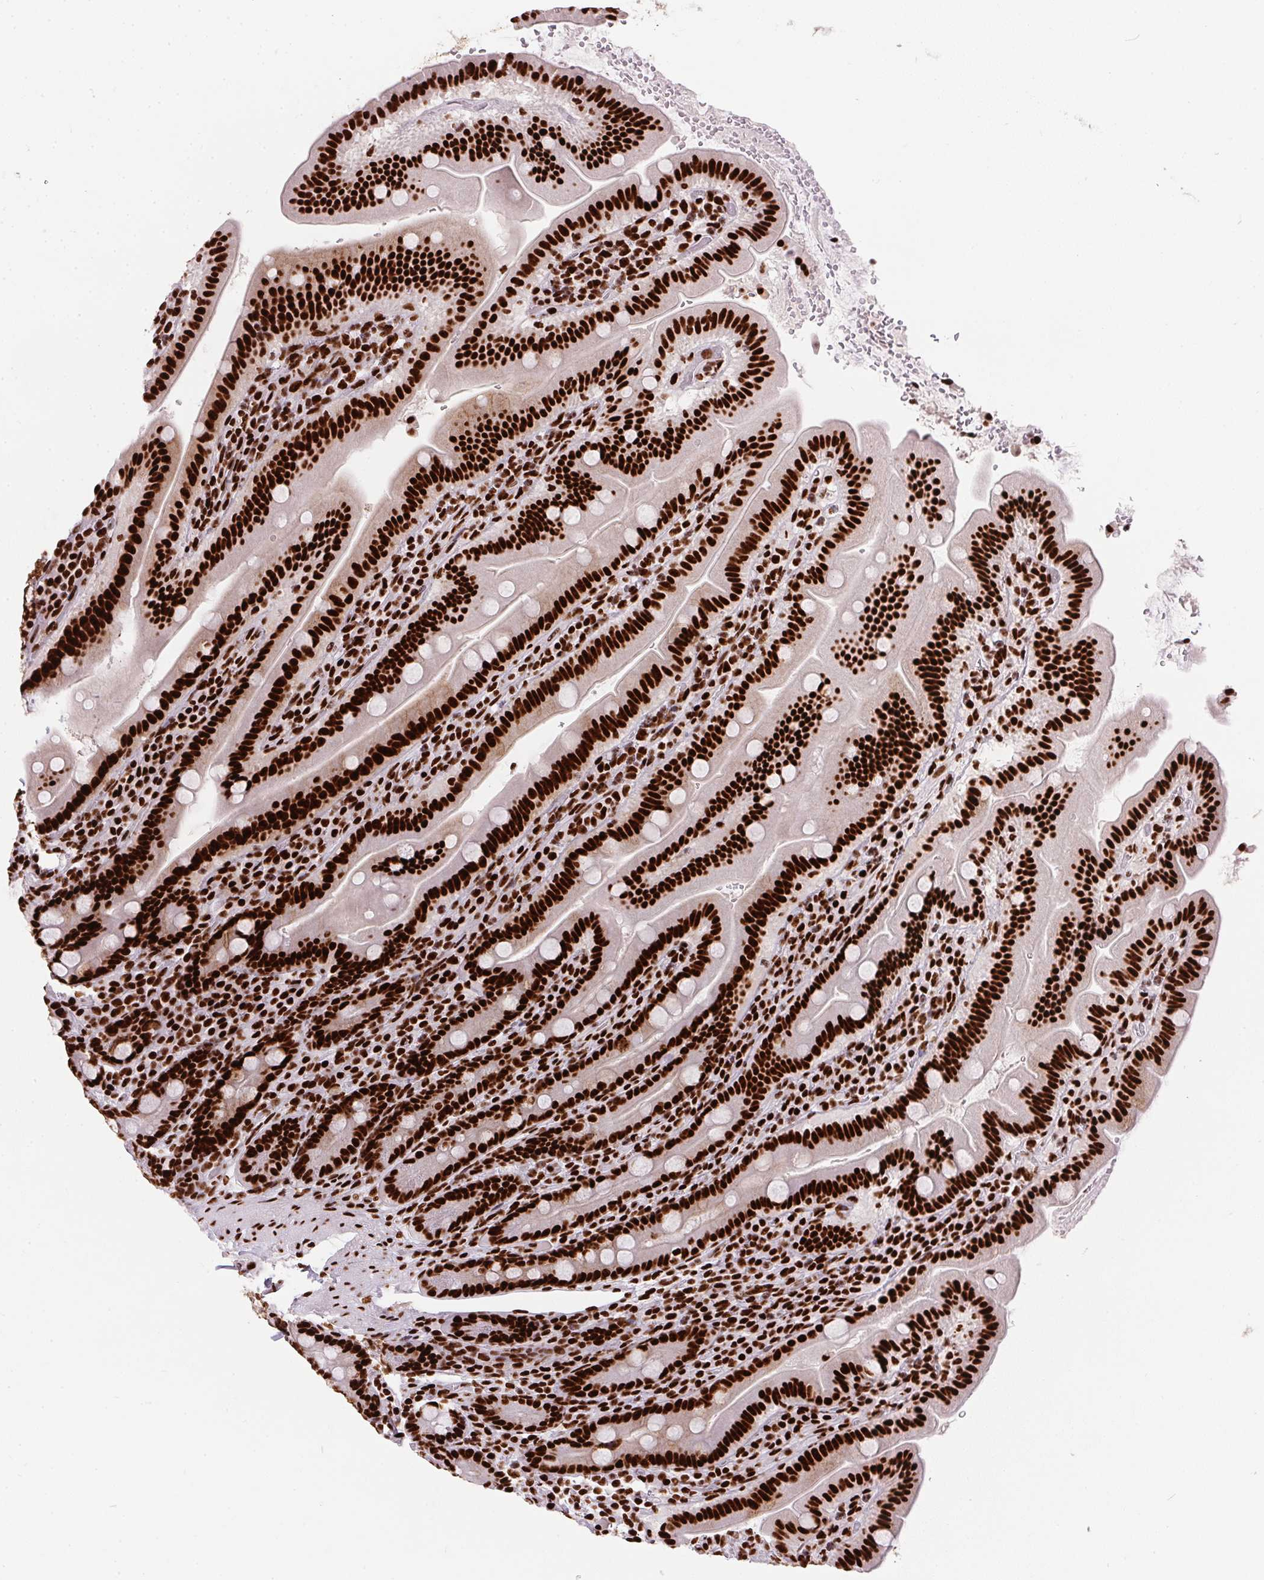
{"staining": {"intensity": "strong", "quantity": ">75%", "location": "nuclear"}, "tissue": "small intestine", "cell_type": "Glandular cells", "image_type": "normal", "snomed": [{"axis": "morphology", "description": "Normal tissue, NOS"}, {"axis": "topography", "description": "Small intestine"}], "caption": "Immunohistochemistry micrograph of benign small intestine stained for a protein (brown), which shows high levels of strong nuclear staining in approximately >75% of glandular cells.", "gene": "PAGE3", "patient": {"sex": "male", "age": 26}}